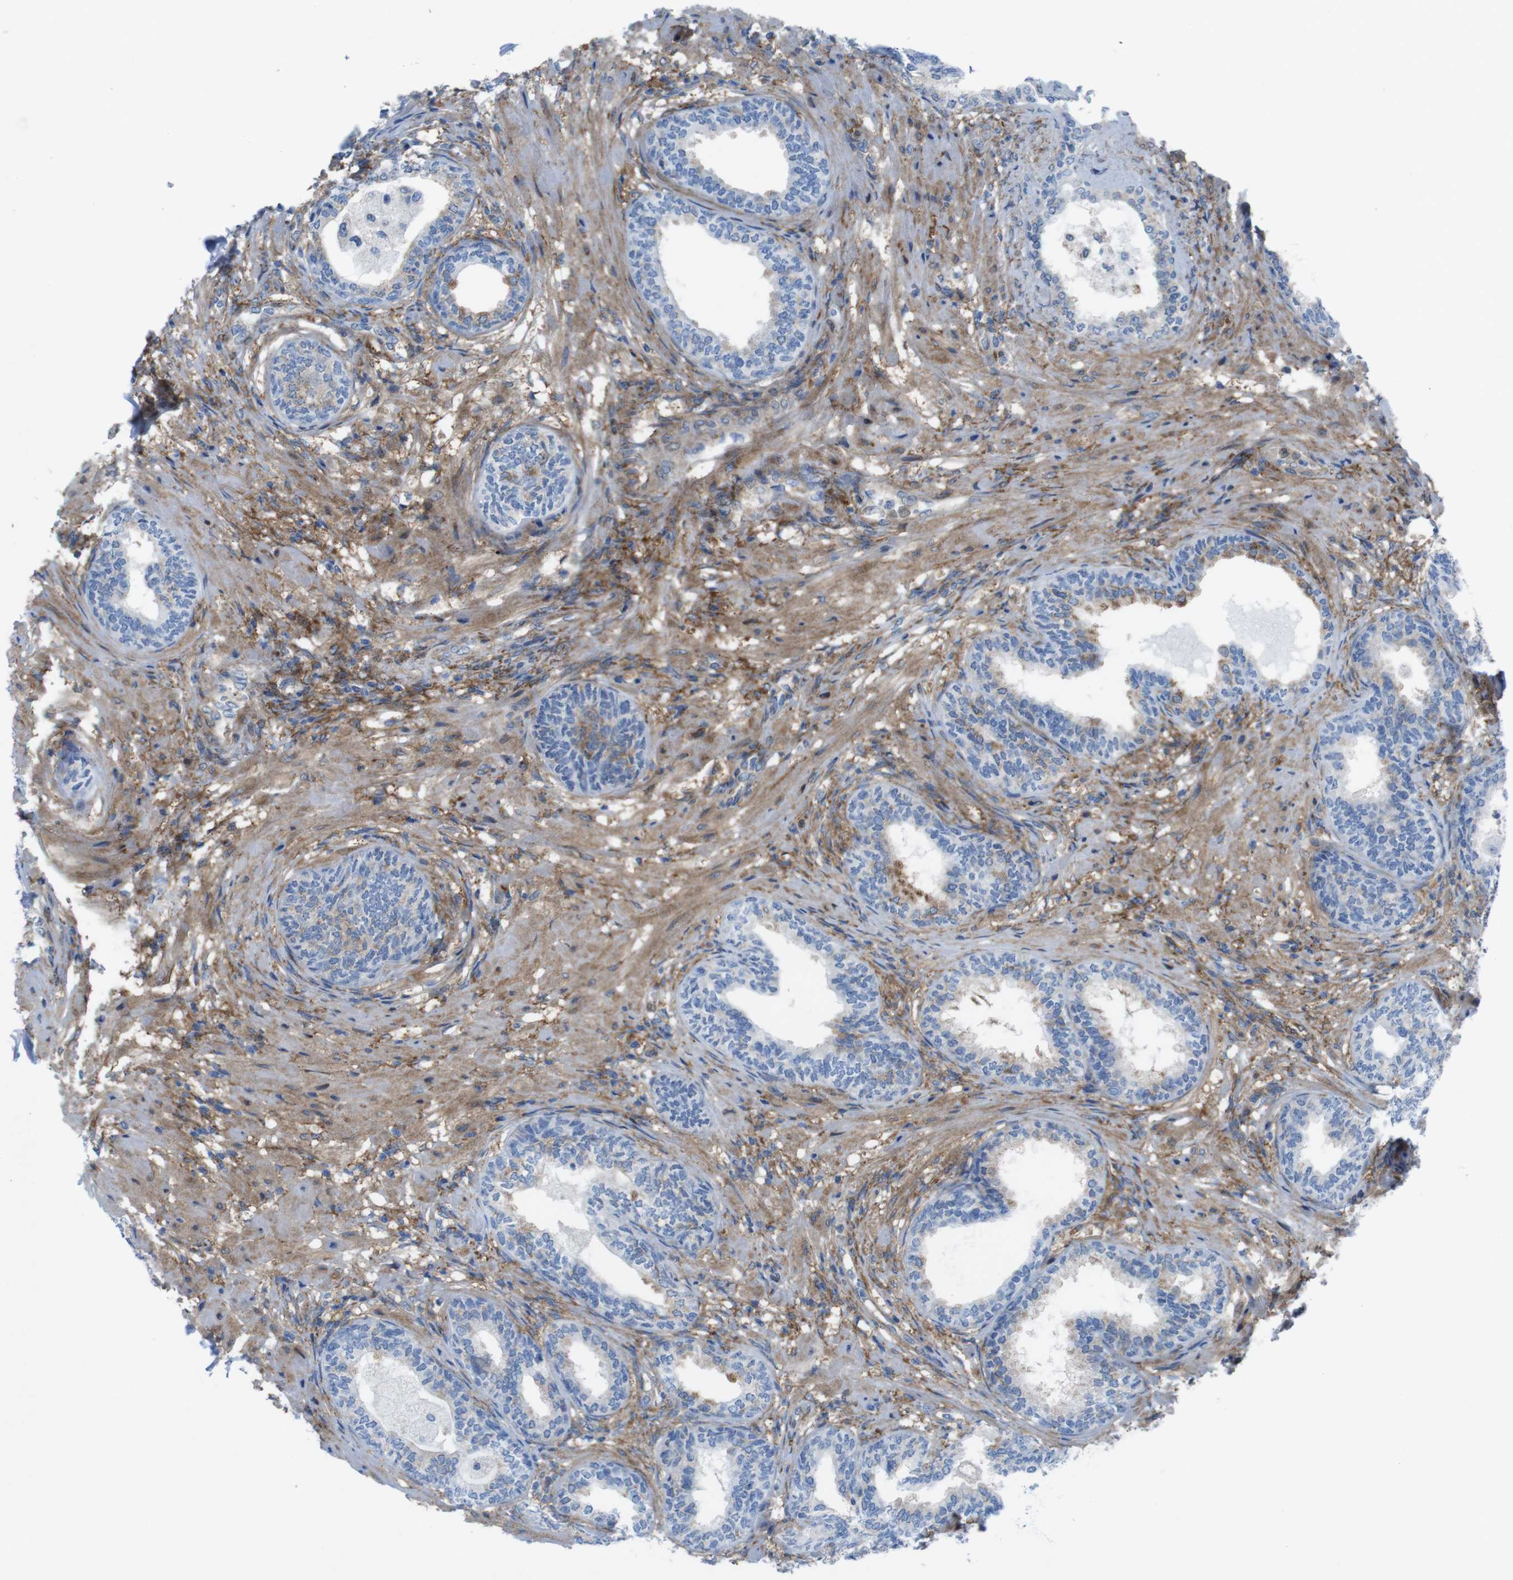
{"staining": {"intensity": "weak", "quantity": "25%-75%", "location": "cytoplasmic/membranous"}, "tissue": "prostate", "cell_type": "Glandular cells", "image_type": "normal", "snomed": [{"axis": "morphology", "description": "Normal tissue, NOS"}, {"axis": "topography", "description": "Prostate"}], "caption": "Prostate stained with IHC exhibits weak cytoplasmic/membranous staining in approximately 25%-75% of glandular cells.", "gene": "DIAPH2", "patient": {"sex": "male", "age": 76}}